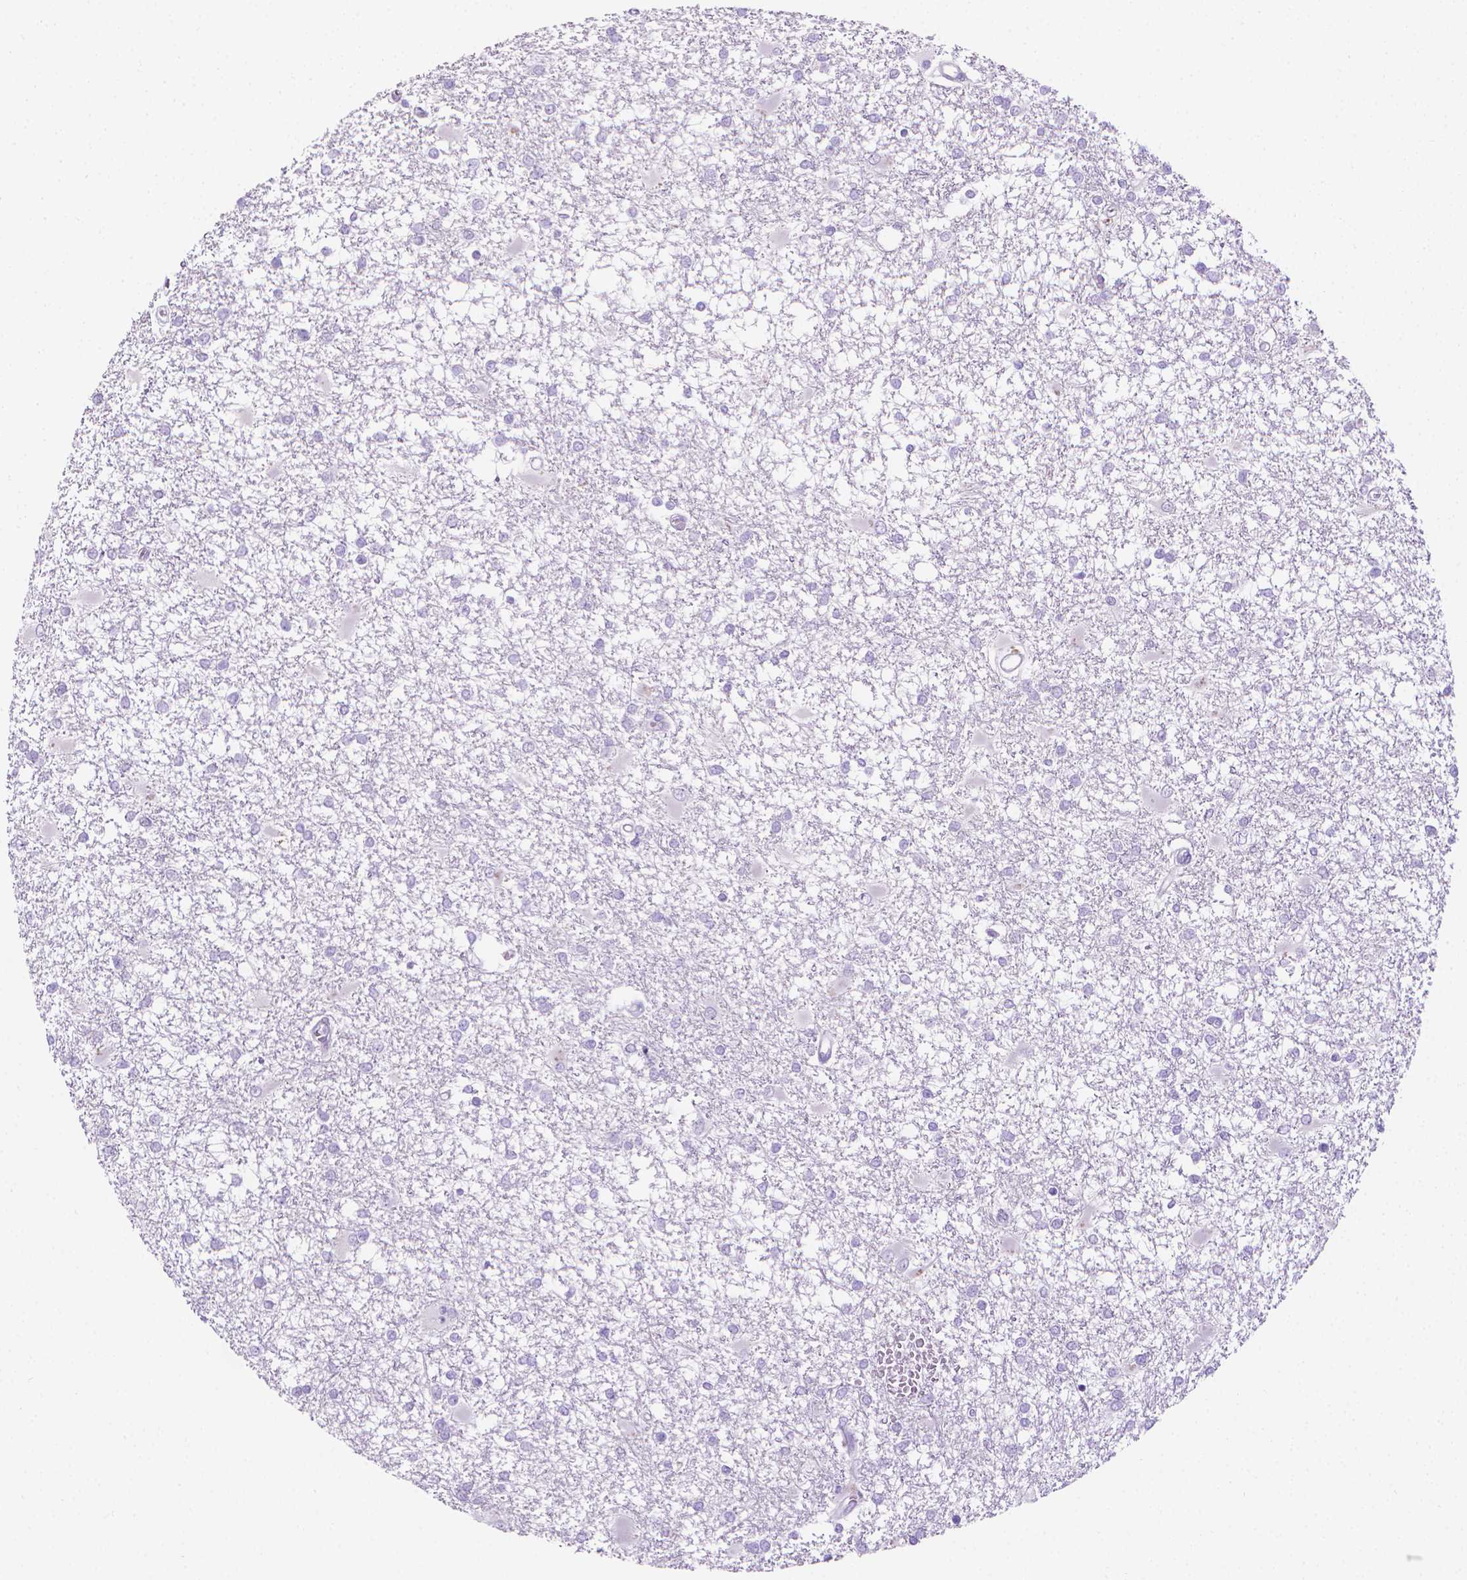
{"staining": {"intensity": "negative", "quantity": "none", "location": "none"}, "tissue": "glioma", "cell_type": "Tumor cells", "image_type": "cancer", "snomed": [{"axis": "morphology", "description": "Glioma, malignant, High grade"}, {"axis": "topography", "description": "Cerebral cortex"}], "caption": "This is a image of IHC staining of glioma, which shows no positivity in tumor cells.", "gene": "SPAG6", "patient": {"sex": "male", "age": 79}}